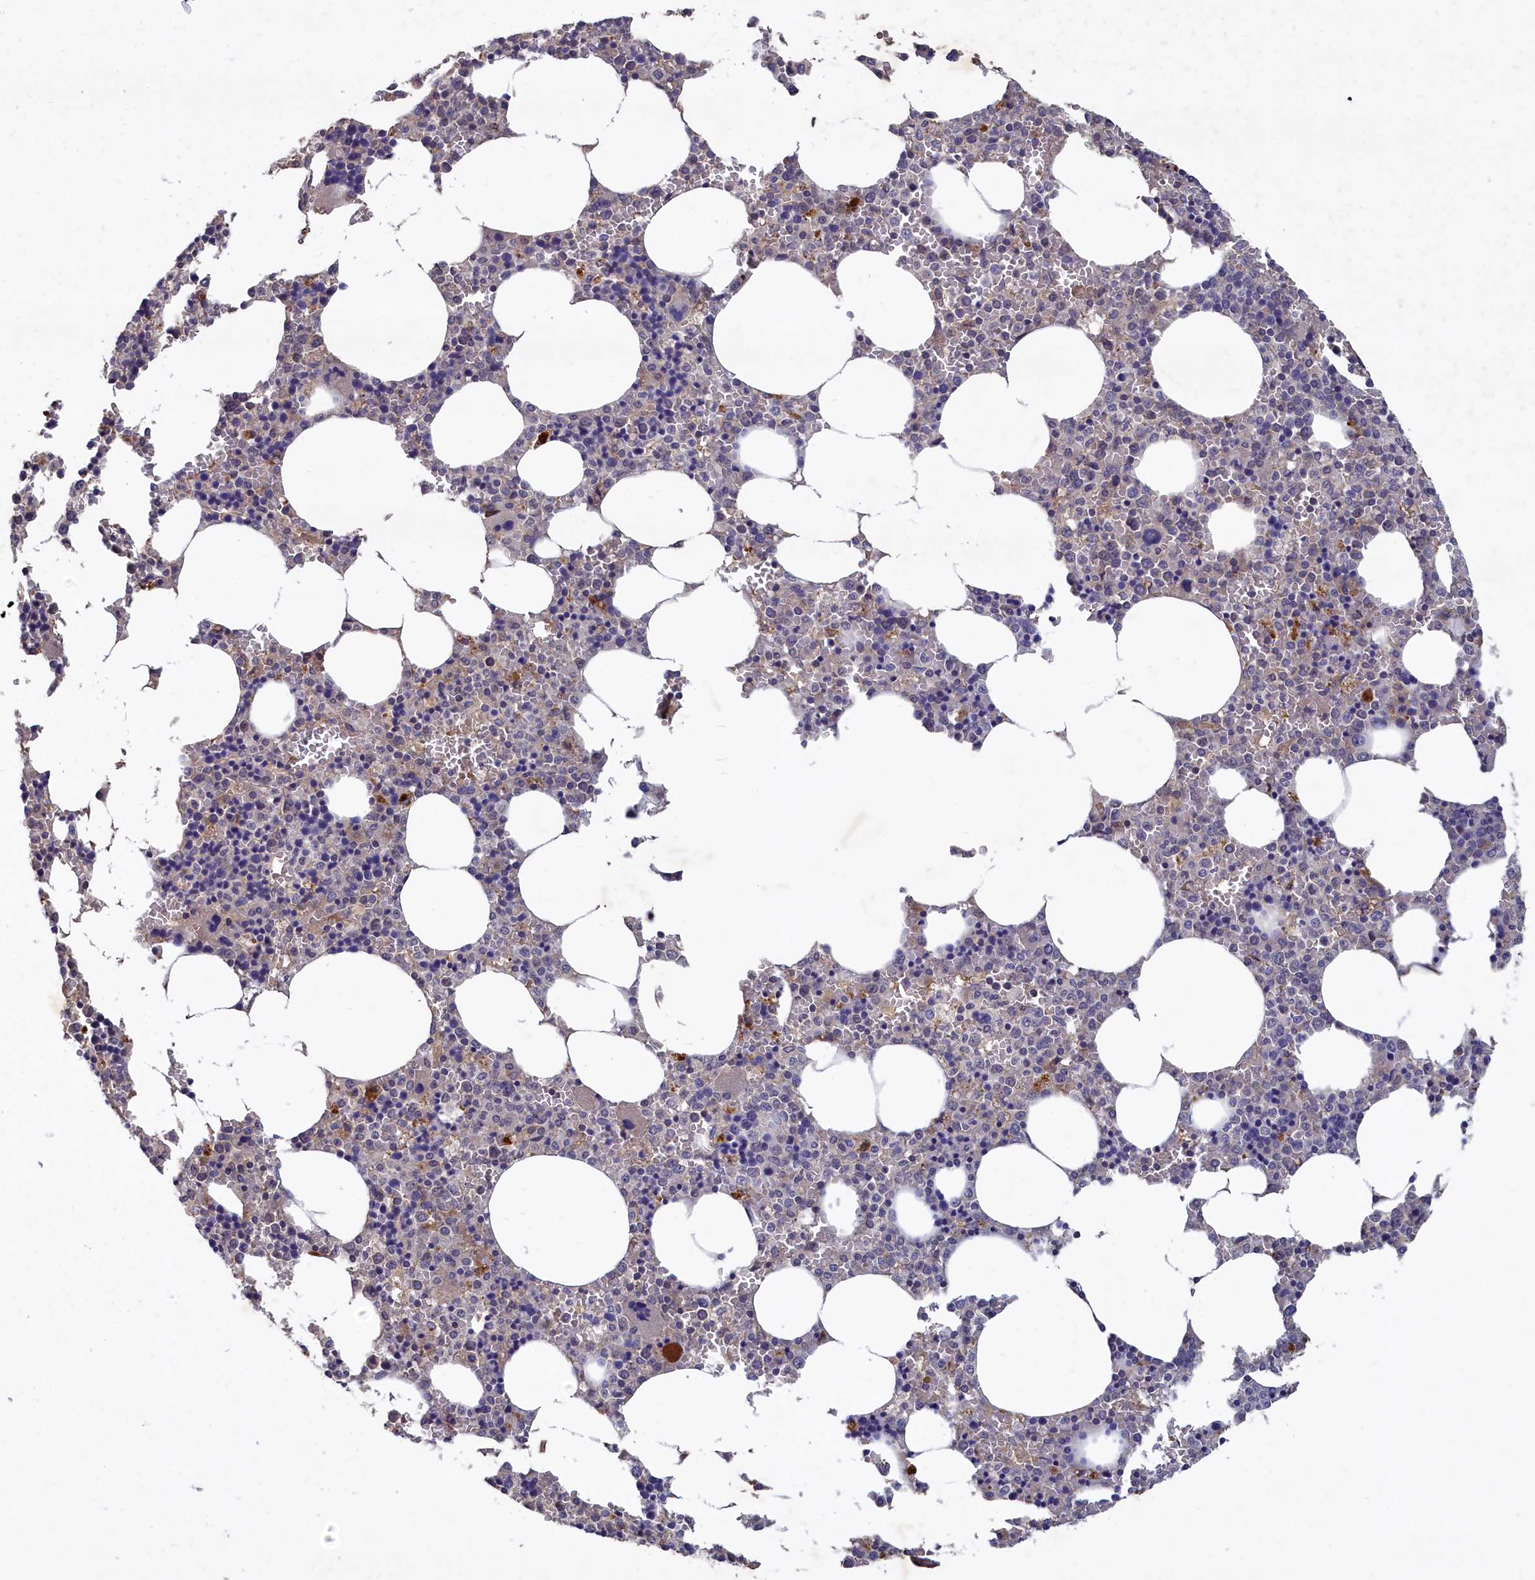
{"staining": {"intensity": "negative", "quantity": "none", "location": "none"}, "tissue": "bone marrow", "cell_type": "Hematopoietic cells", "image_type": "normal", "snomed": [{"axis": "morphology", "description": "Normal tissue, NOS"}, {"axis": "topography", "description": "Bone marrow"}], "caption": "This is an immunohistochemistry (IHC) micrograph of normal bone marrow. There is no positivity in hematopoietic cells.", "gene": "CELF5", "patient": {"sex": "male", "age": 70}}